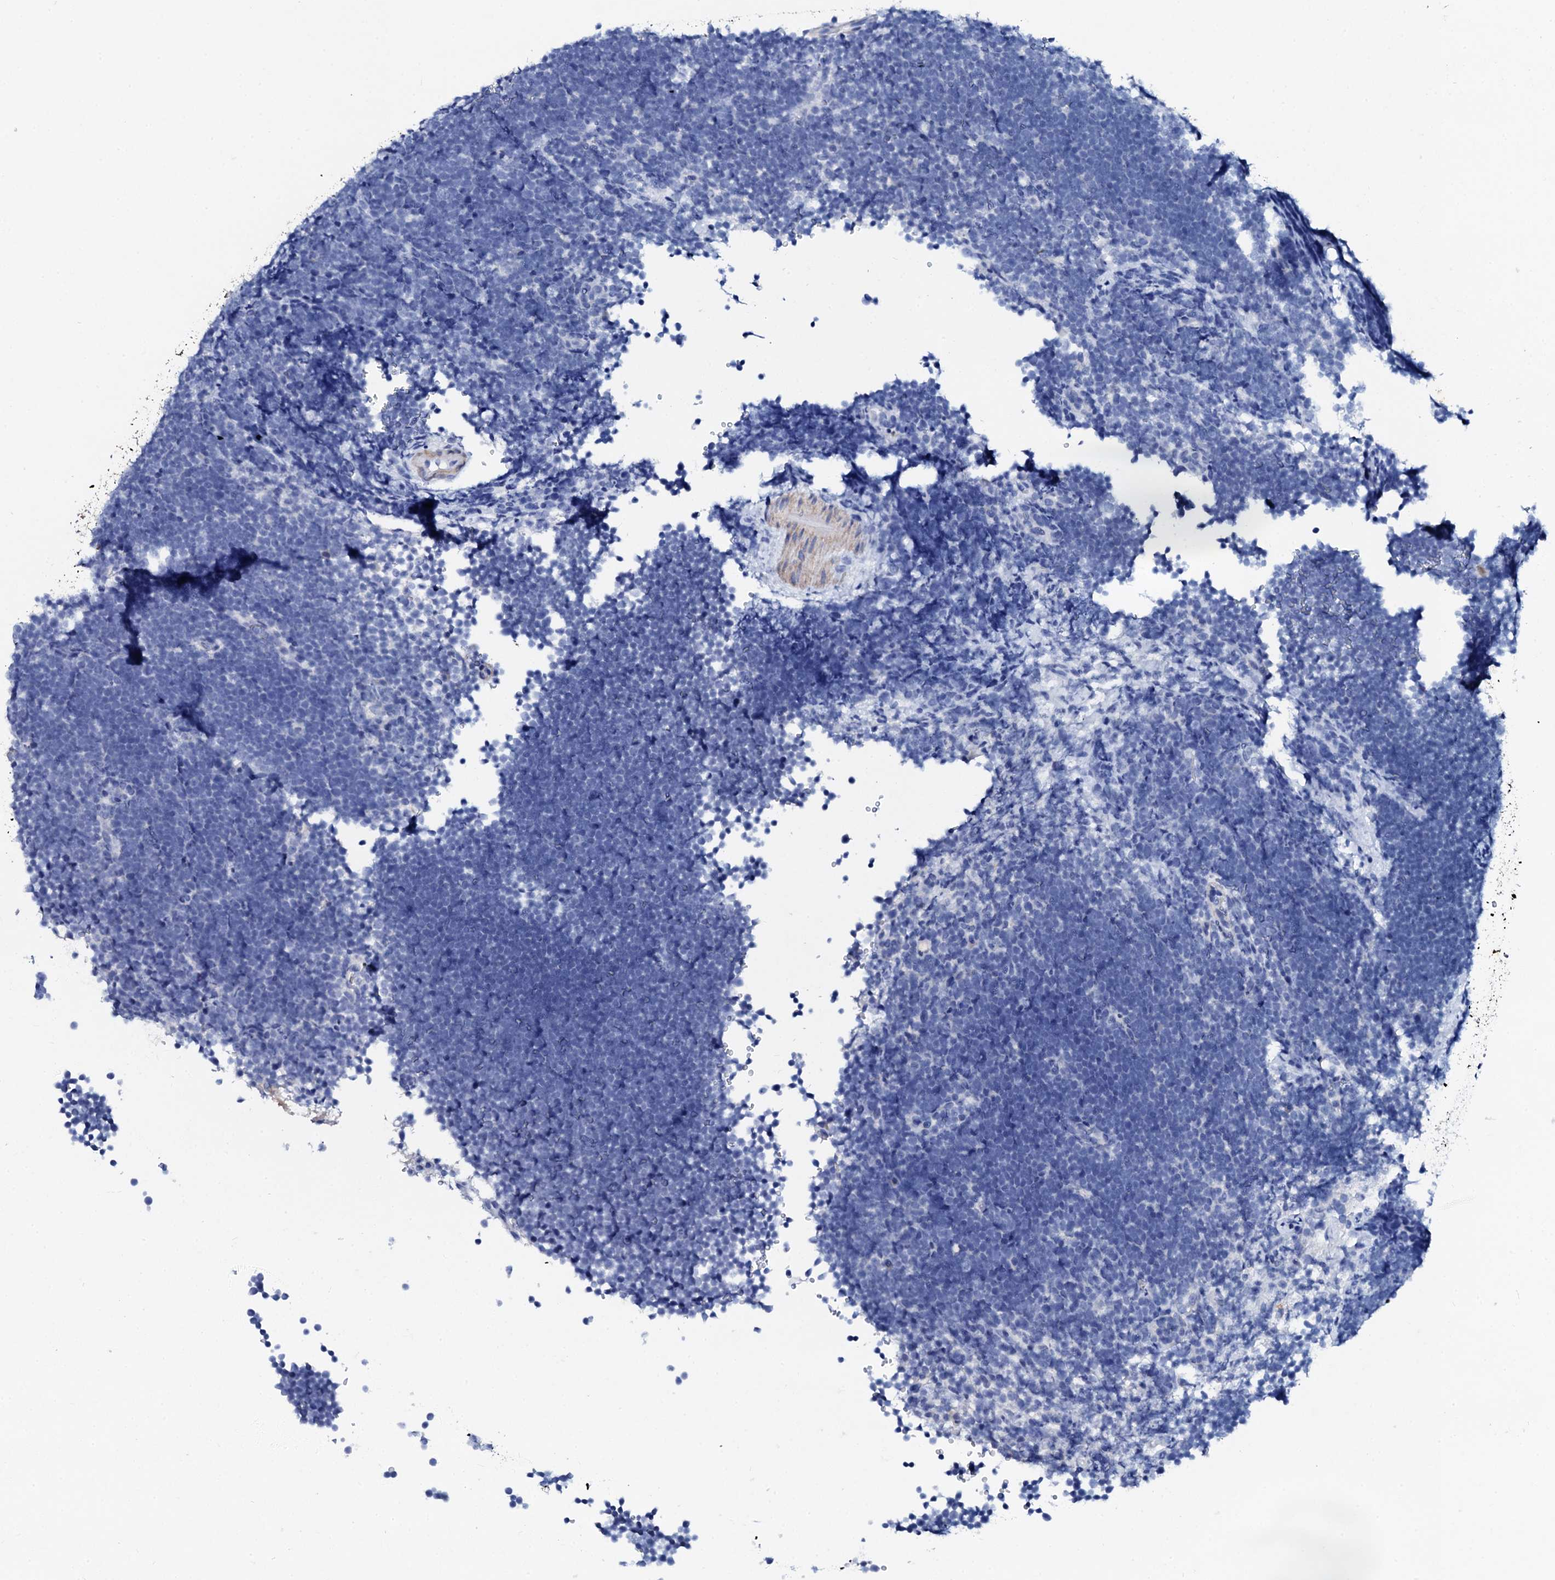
{"staining": {"intensity": "negative", "quantity": "none", "location": "none"}, "tissue": "lymphoma", "cell_type": "Tumor cells", "image_type": "cancer", "snomed": [{"axis": "morphology", "description": "Malignant lymphoma, non-Hodgkin's type, High grade"}, {"axis": "topography", "description": "Lymph node"}], "caption": "High magnification brightfield microscopy of malignant lymphoma, non-Hodgkin's type (high-grade) stained with DAB (brown) and counterstained with hematoxylin (blue): tumor cells show no significant positivity.", "gene": "GLB1L3", "patient": {"sex": "male", "age": 13}}